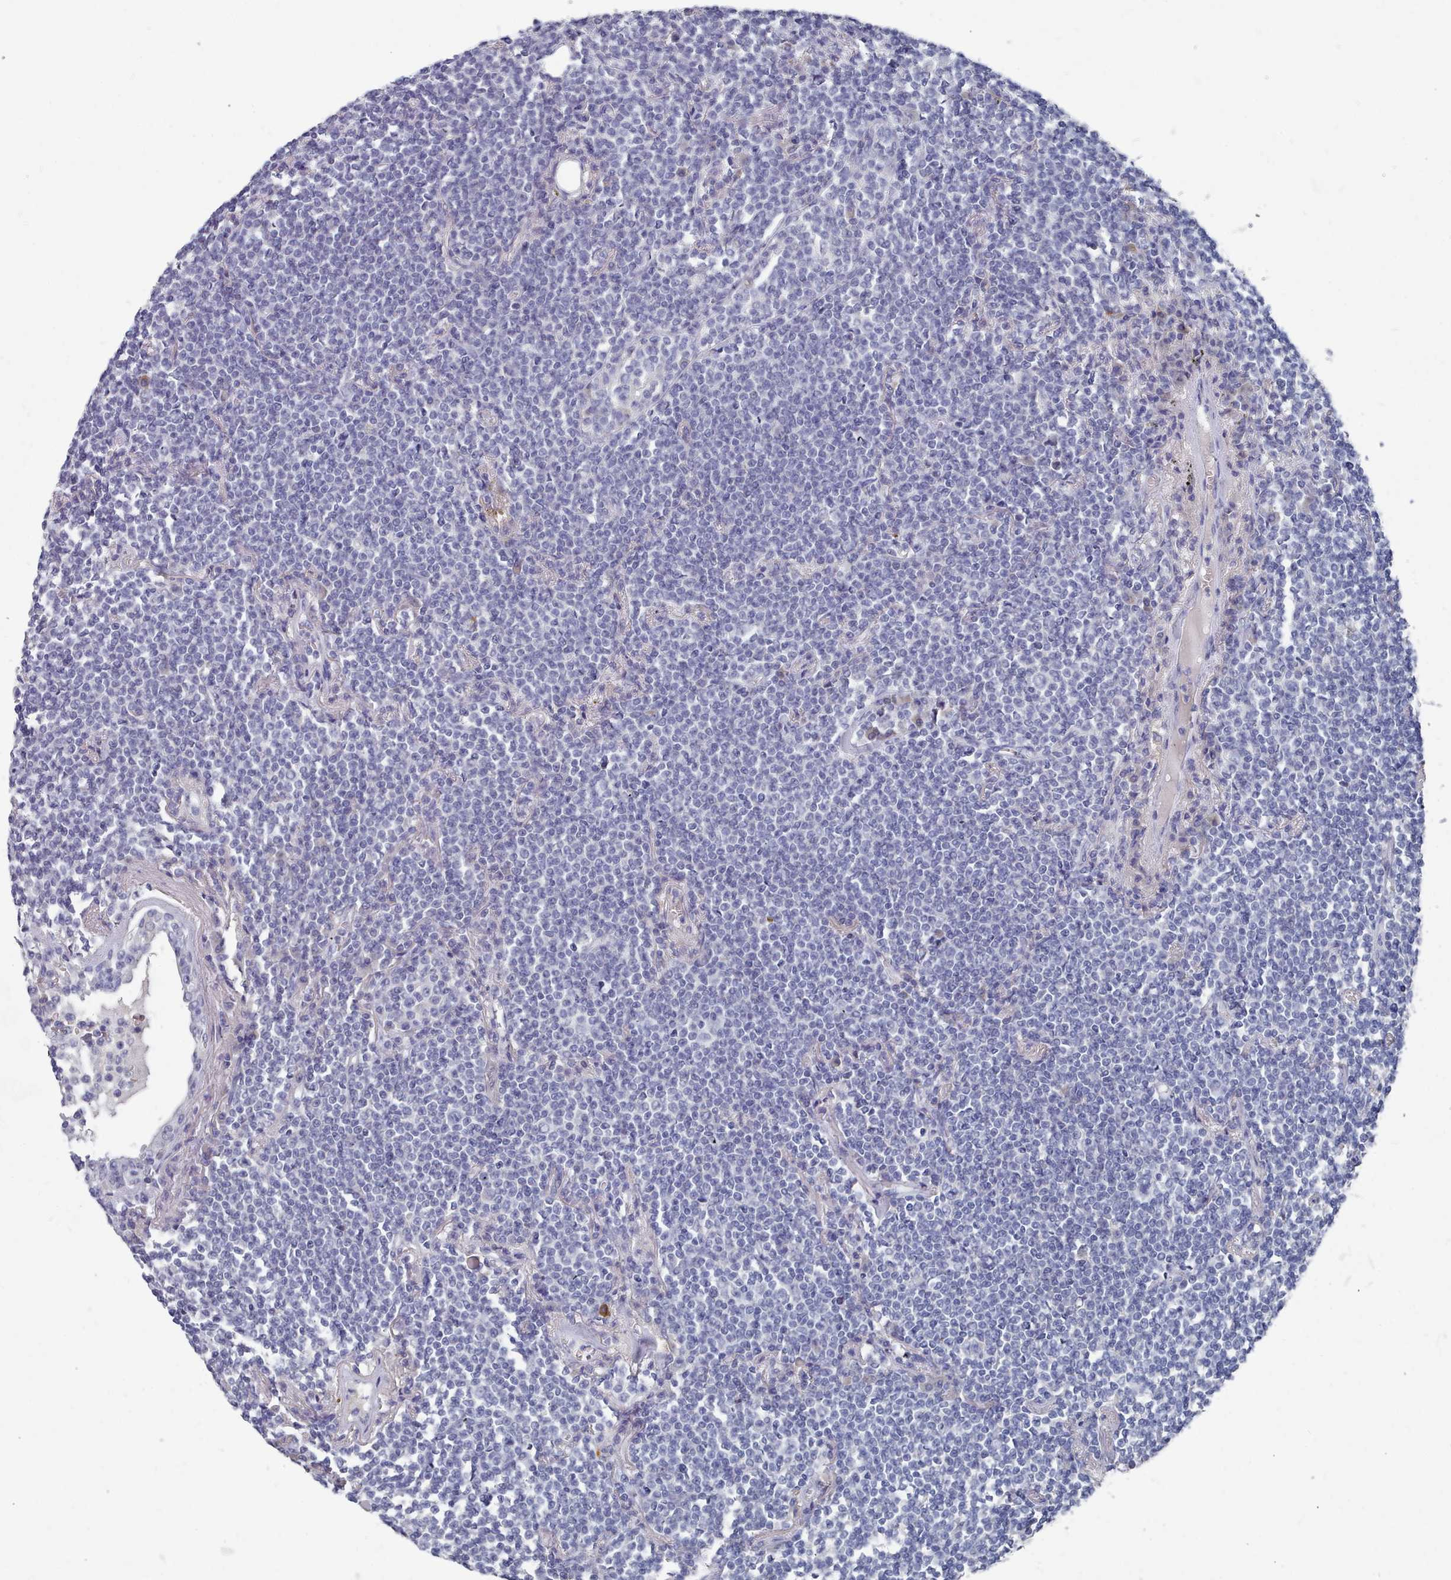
{"staining": {"intensity": "negative", "quantity": "none", "location": "none"}, "tissue": "lymphoma", "cell_type": "Tumor cells", "image_type": "cancer", "snomed": [{"axis": "morphology", "description": "Malignant lymphoma, non-Hodgkin's type, Low grade"}, {"axis": "topography", "description": "Lung"}], "caption": "High power microscopy histopathology image of an IHC histopathology image of lymphoma, revealing no significant expression in tumor cells. Nuclei are stained in blue.", "gene": "ACAD11", "patient": {"sex": "female", "age": 71}}